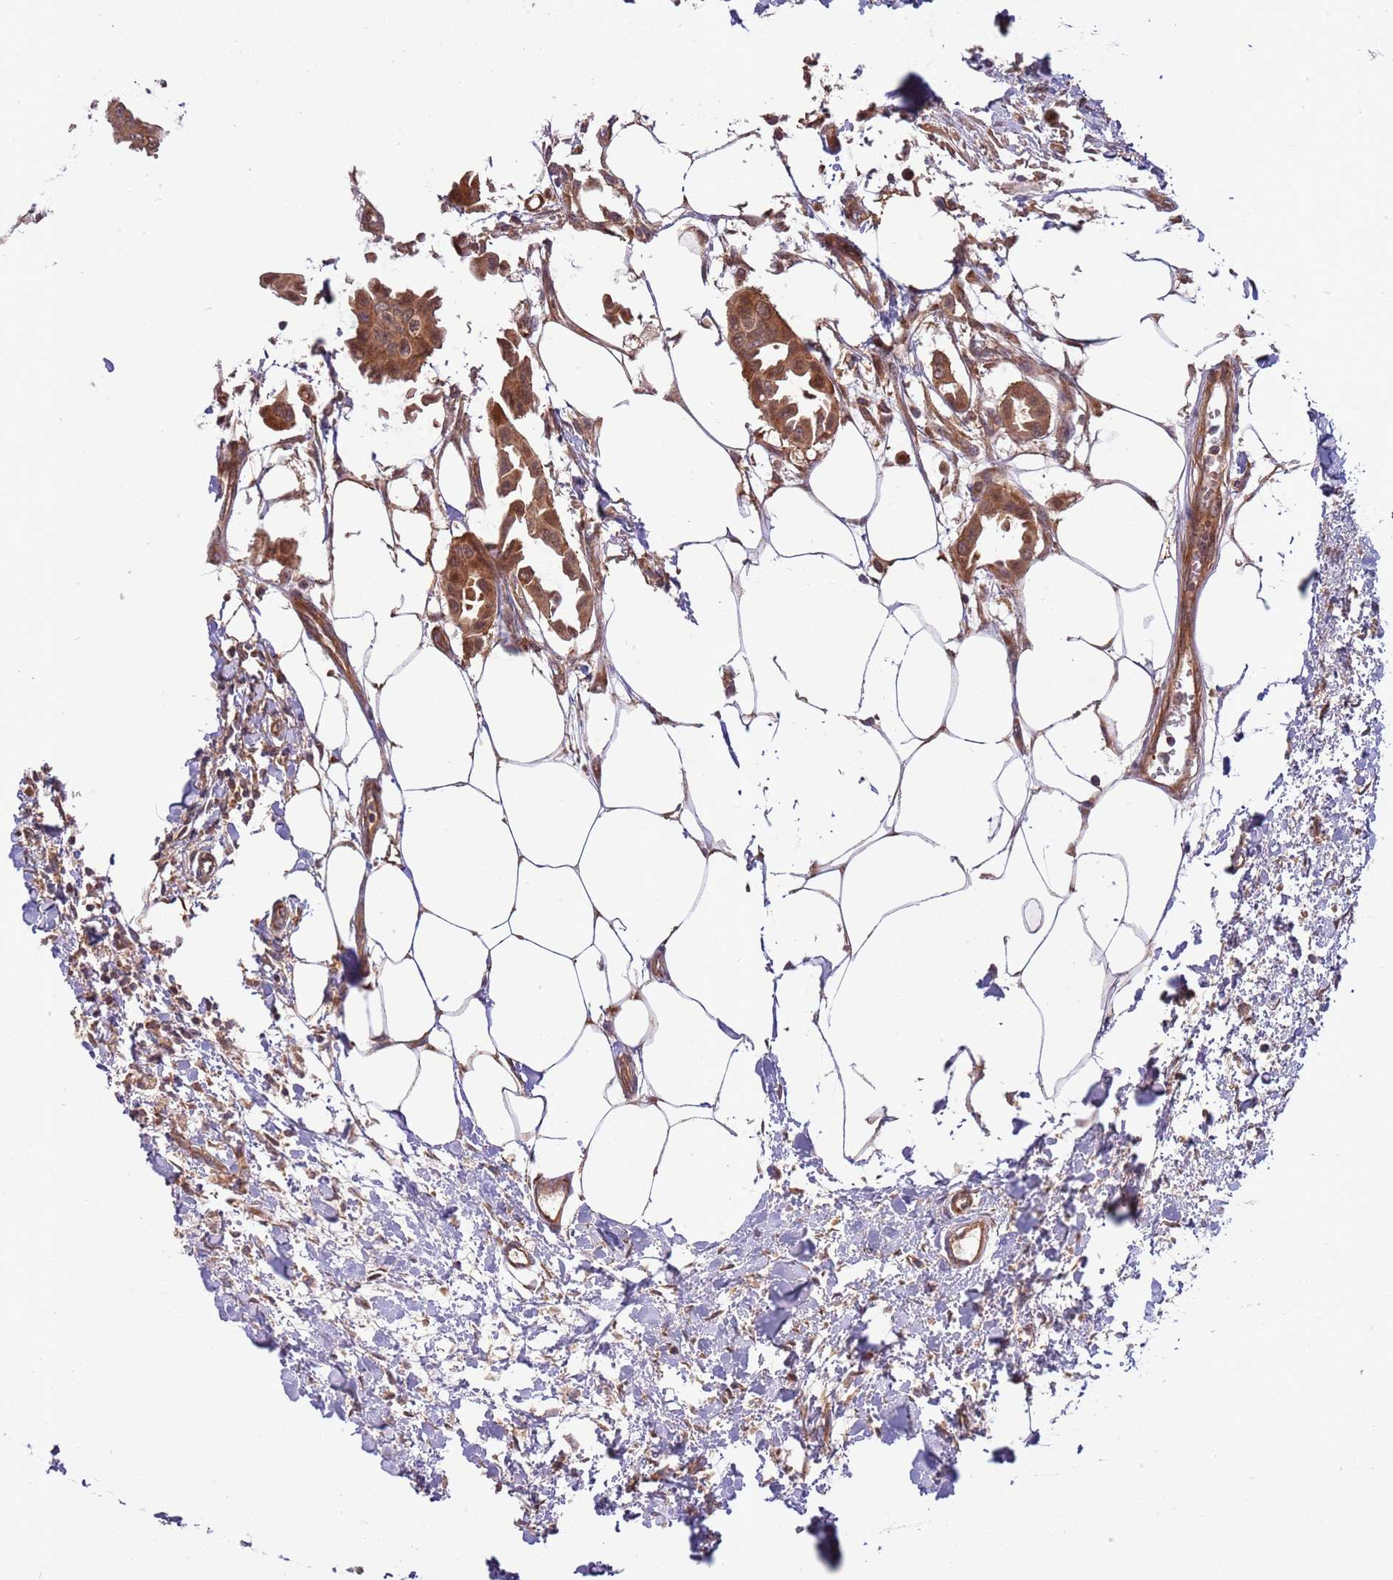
{"staining": {"intensity": "moderate", "quantity": ">75%", "location": "cytoplasmic/membranous,nuclear"}, "tissue": "breast cancer", "cell_type": "Tumor cells", "image_type": "cancer", "snomed": [{"axis": "morphology", "description": "Duct carcinoma"}, {"axis": "topography", "description": "Breast"}], "caption": "Protein expression analysis of human breast cancer (intraductal carcinoma) reveals moderate cytoplasmic/membranous and nuclear staining in about >75% of tumor cells.", "gene": "UQCRQ", "patient": {"sex": "female", "age": 41}}